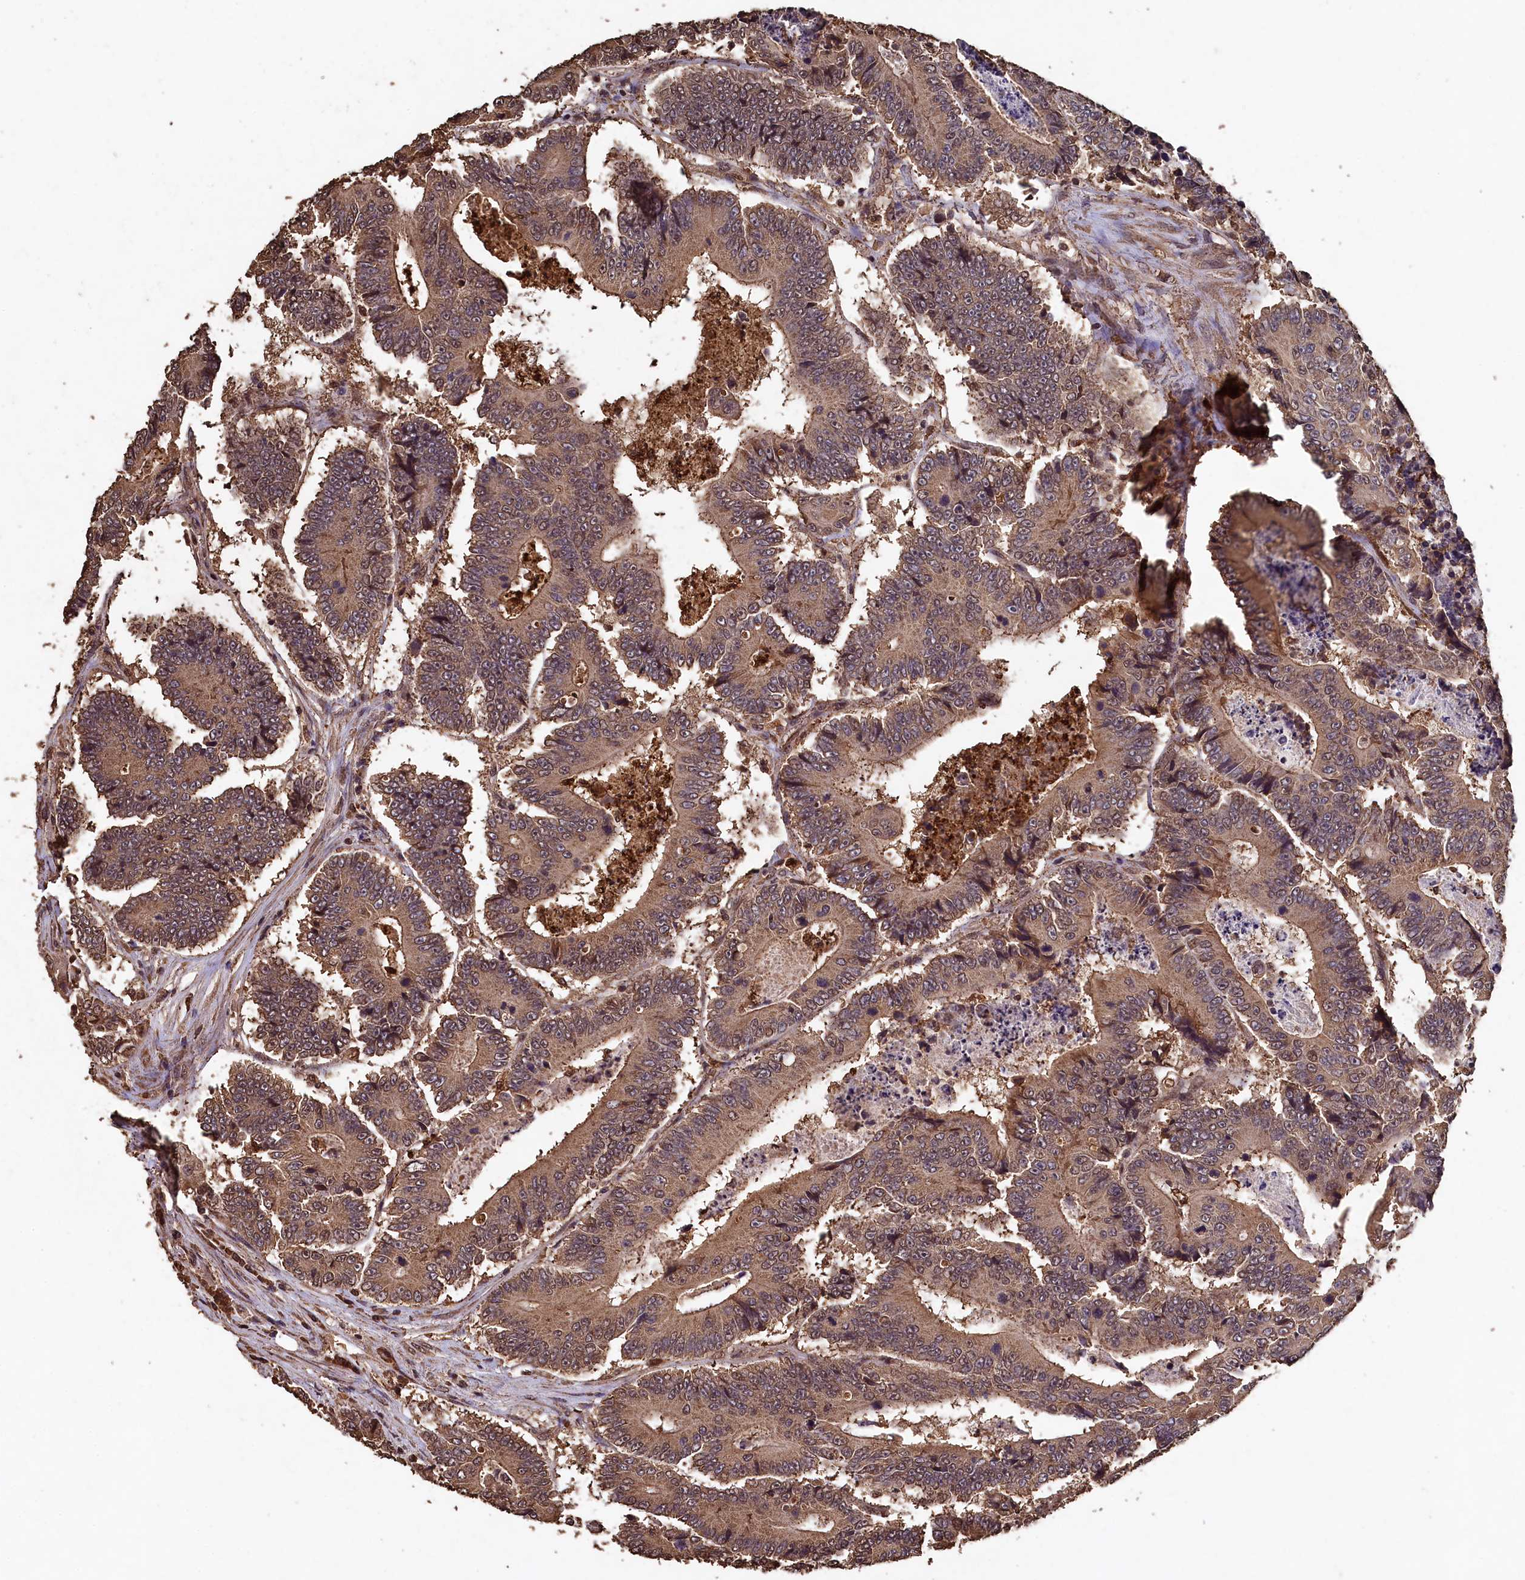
{"staining": {"intensity": "moderate", "quantity": ">75%", "location": "cytoplasmic/membranous,nuclear"}, "tissue": "colorectal cancer", "cell_type": "Tumor cells", "image_type": "cancer", "snomed": [{"axis": "morphology", "description": "Adenocarcinoma, NOS"}, {"axis": "topography", "description": "Colon"}], "caption": "Moderate cytoplasmic/membranous and nuclear expression is present in approximately >75% of tumor cells in colorectal cancer. The staining was performed using DAB, with brown indicating positive protein expression. Nuclei are stained blue with hematoxylin.", "gene": "CEP57L1", "patient": {"sex": "male", "age": 83}}